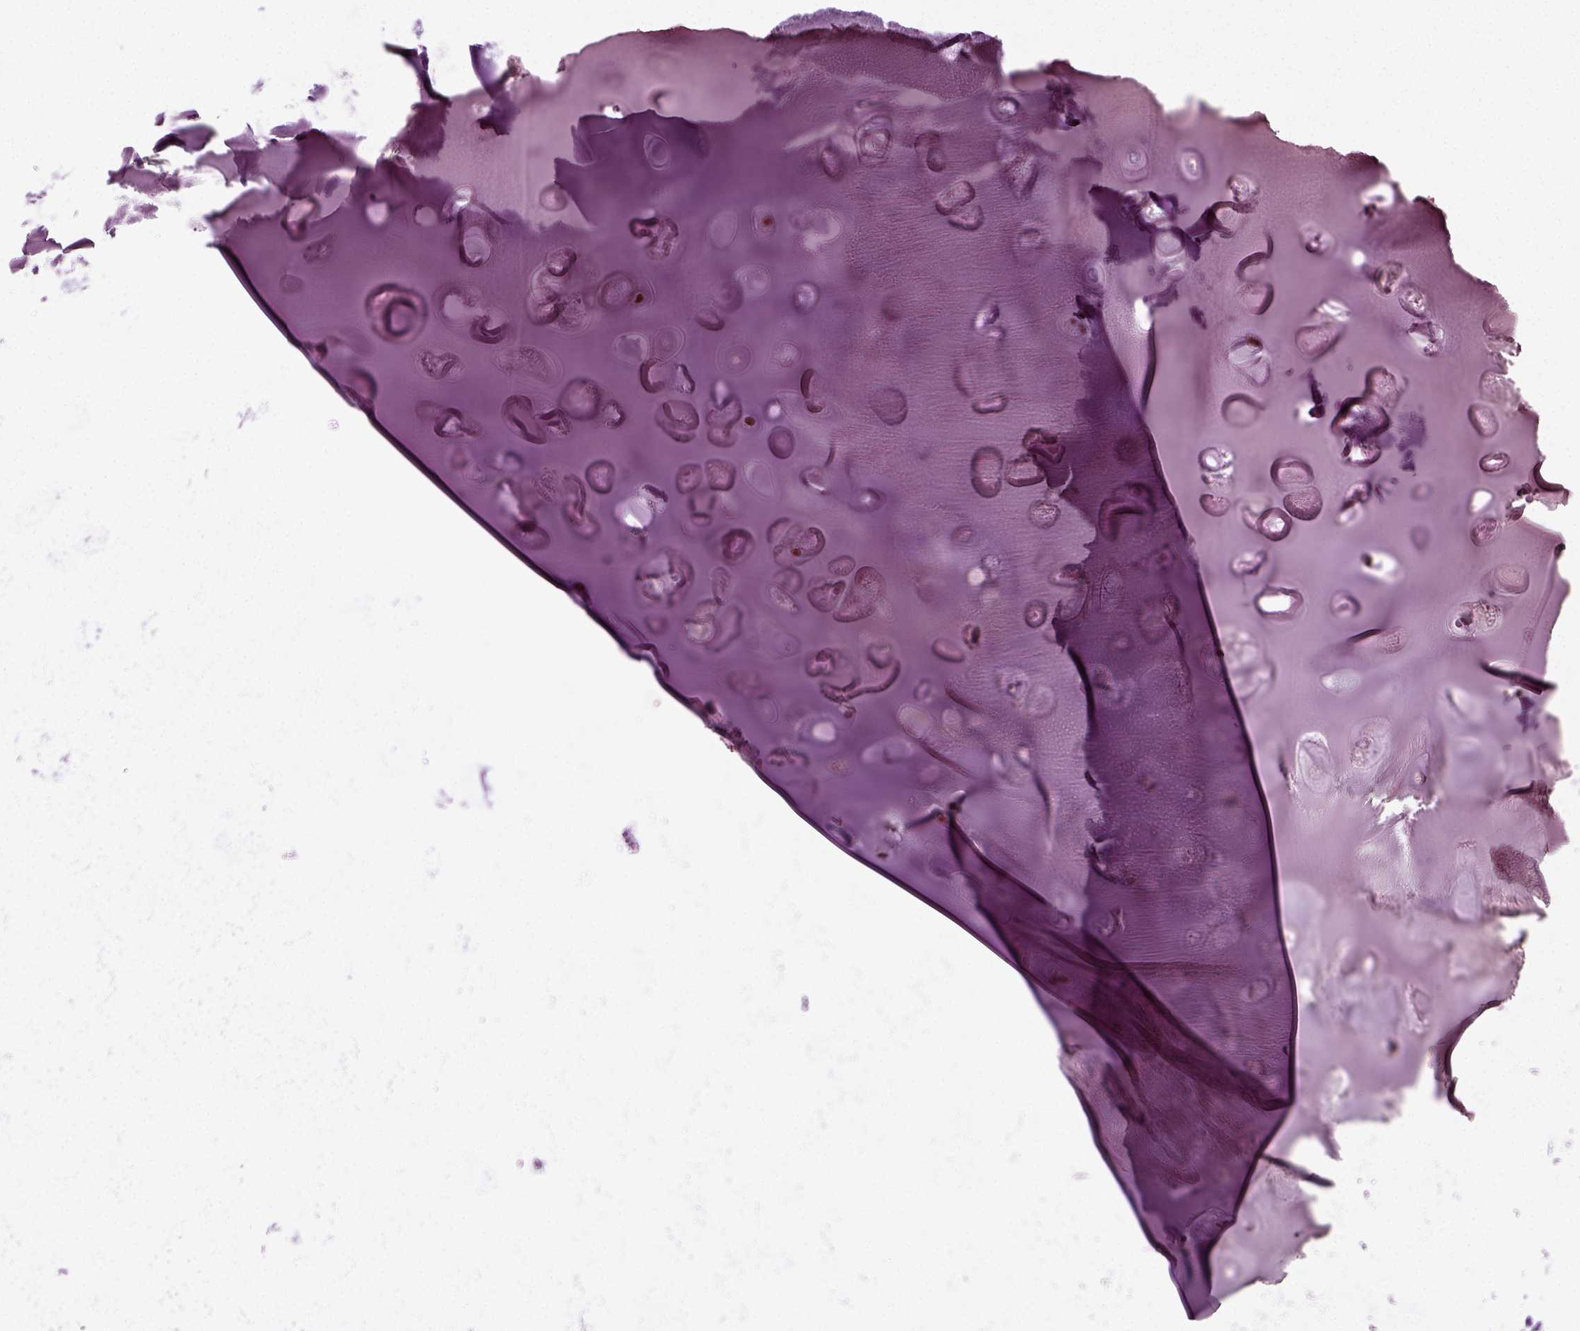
{"staining": {"intensity": "moderate", "quantity": "<25%", "location": "nuclear"}, "tissue": "soft tissue", "cell_type": "Chondrocytes", "image_type": "normal", "snomed": [{"axis": "morphology", "description": "Normal tissue, NOS"}, {"axis": "morphology", "description": "Squamous cell carcinoma, NOS"}, {"axis": "topography", "description": "Cartilage tissue"}, {"axis": "topography", "description": "Lung"}], "caption": "IHC histopathology image of normal soft tissue: human soft tissue stained using immunohistochemistry (IHC) displays low levels of moderate protein expression localized specifically in the nuclear of chondrocytes, appearing as a nuclear brown color.", "gene": "HEYL", "patient": {"sex": "male", "age": 66}}